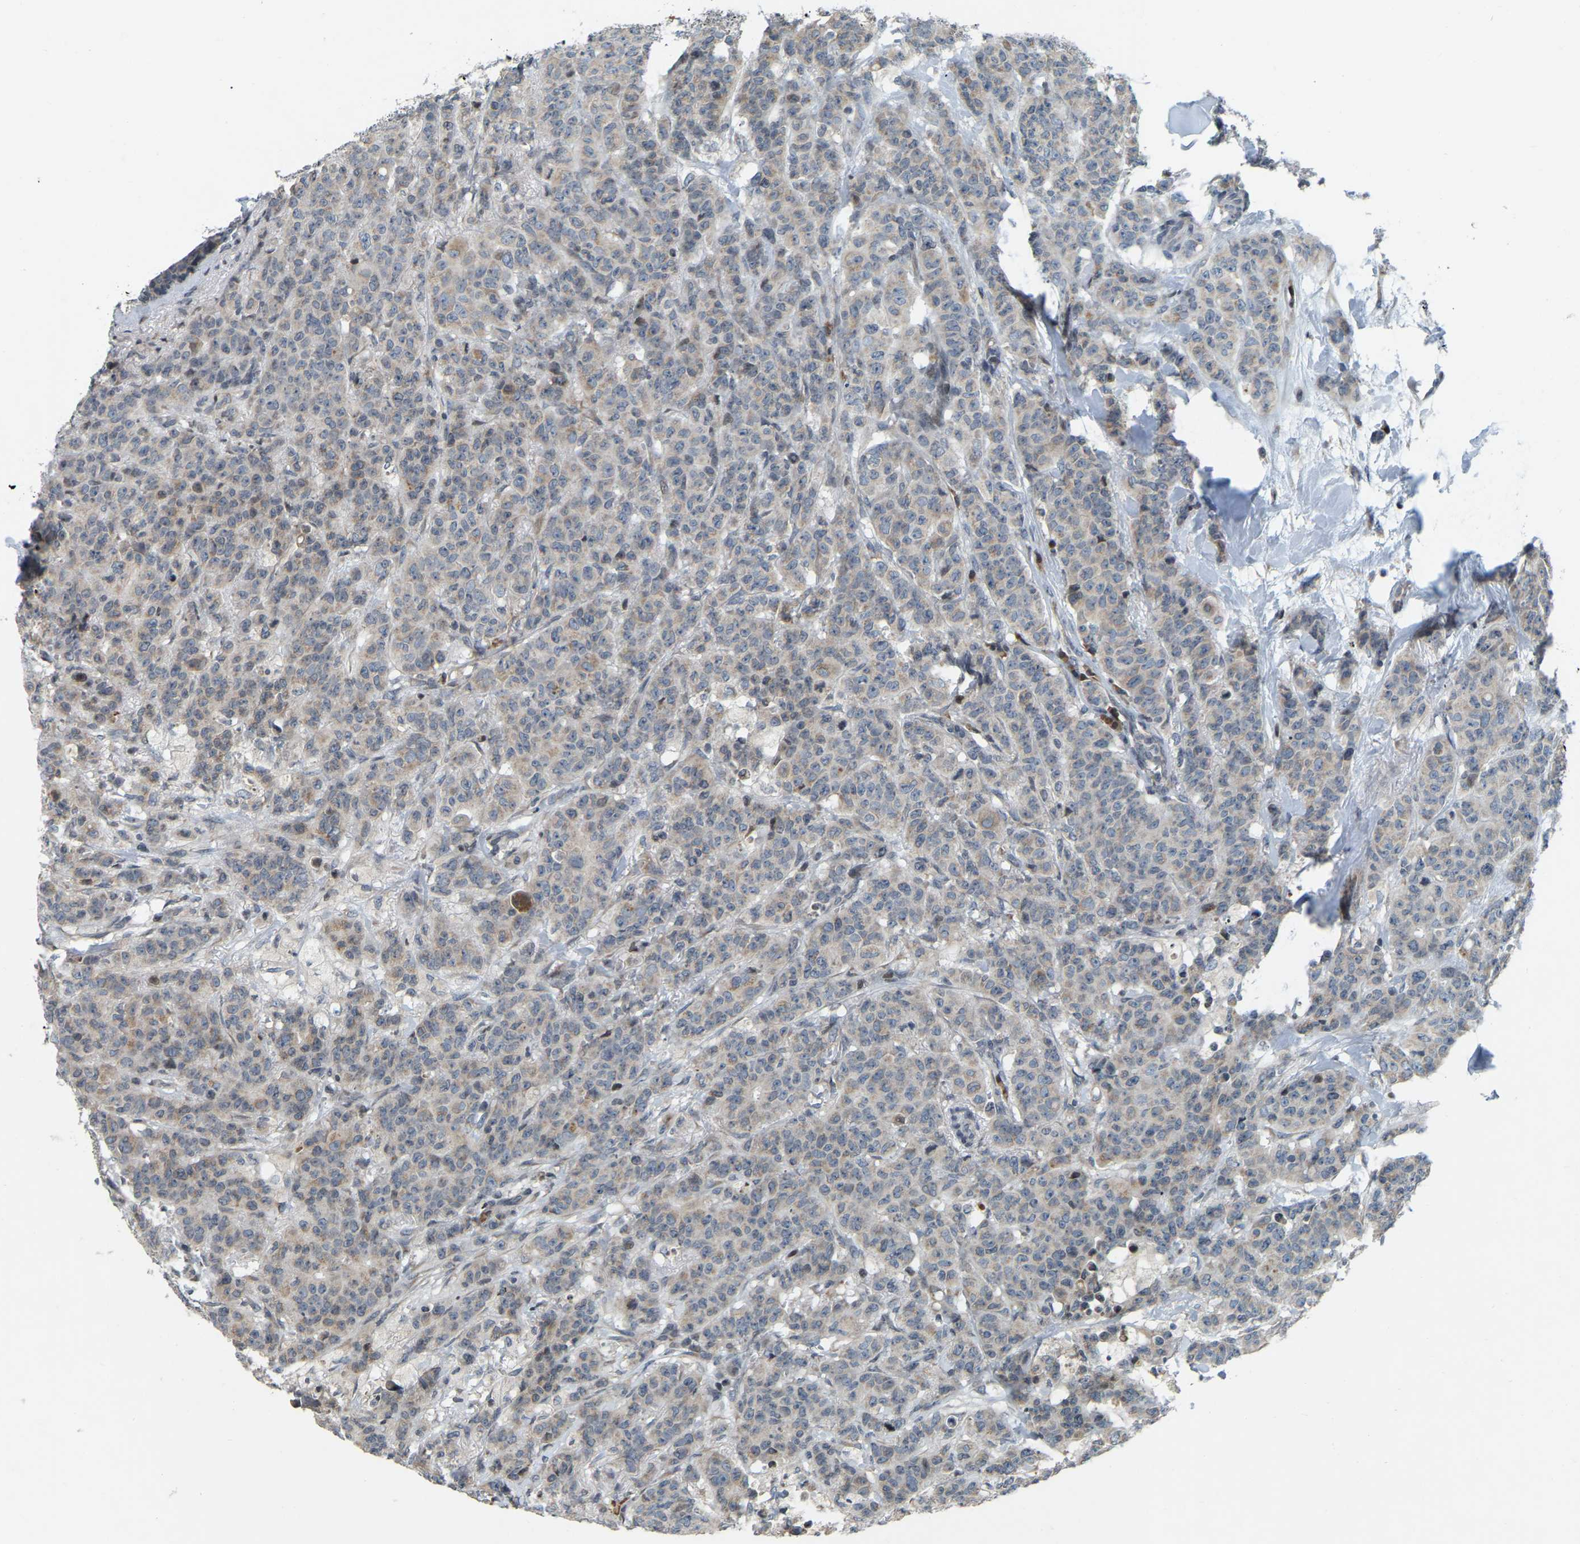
{"staining": {"intensity": "weak", "quantity": ">75%", "location": "cytoplasmic/membranous"}, "tissue": "breast cancer", "cell_type": "Tumor cells", "image_type": "cancer", "snomed": [{"axis": "morphology", "description": "Normal tissue, NOS"}, {"axis": "morphology", "description": "Duct carcinoma"}, {"axis": "topography", "description": "Breast"}], "caption": "Immunohistochemistry staining of breast intraductal carcinoma, which reveals low levels of weak cytoplasmic/membranous expression in about >75% of tumor cells indicating weak cytoplasmic/membranous protein staining. The staining was performed using DAB (brown) for protein detection and nuclei were counterstained in hematoxylin (blue).", "gene": "PARL", "patient": {"sex": "female", "age": 40}}